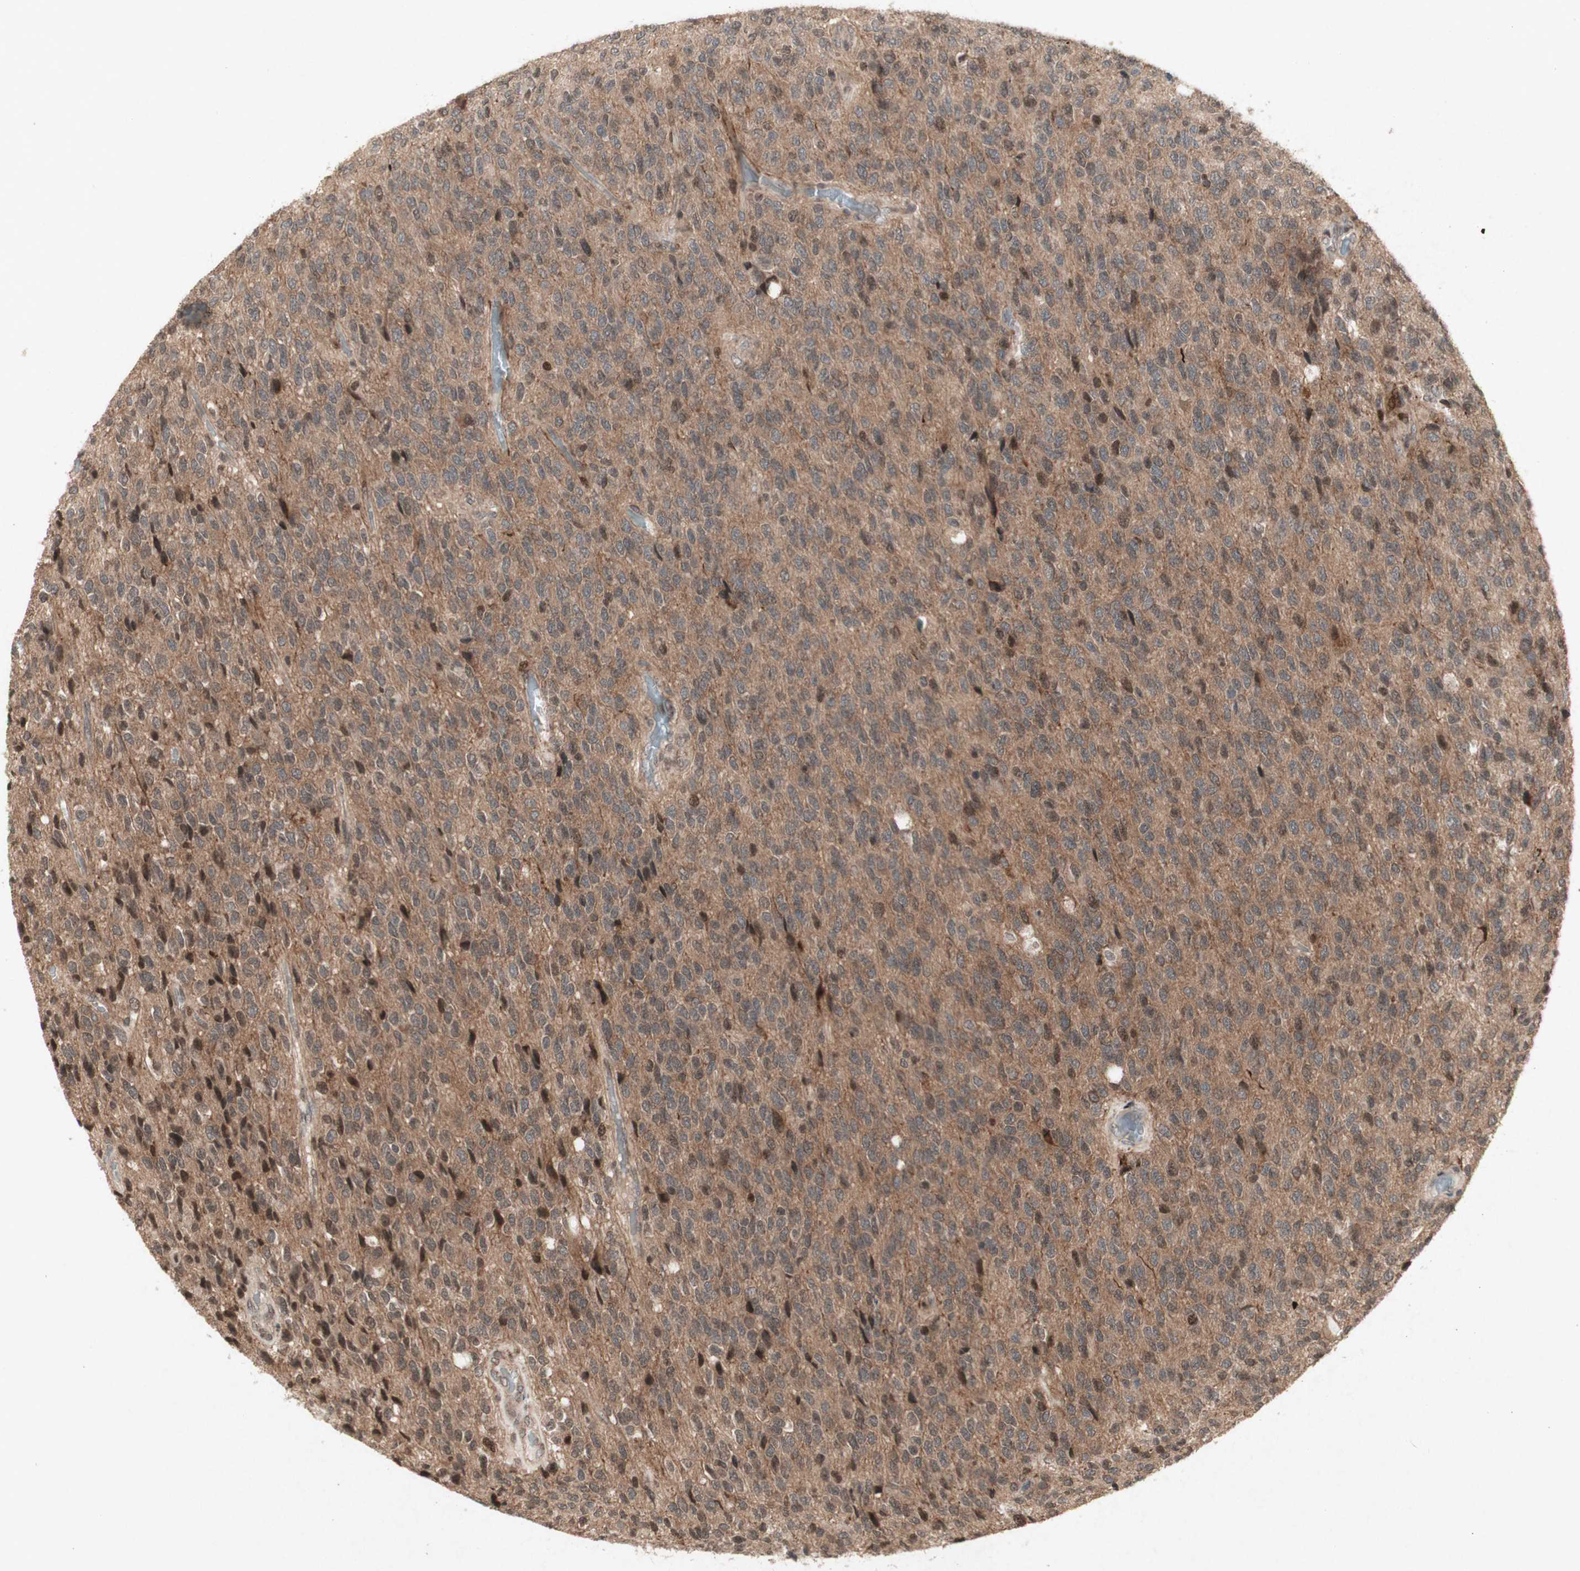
{"staining": {"intensity": "moderate", "quantity": ">75%", "location": "cytoplasmic/membranous"}, "tissue": "glioma", "cell_type": "Tumor cells", "image_type": "cancer", "snomed": [{"axis": "morphology", "description": "Glioma, malignant, High grade"}, {"axis": "topography", "description": "pancreas cauda"}], "caption": "This histopathology image displays immunohistochemistry staining of glioma, with medium moderate cytoplasmic/membranous staining in approximately >75% of tumor cells.", "gene": "PLXNA1", "patient": {"sex": "male", "age": 60}}